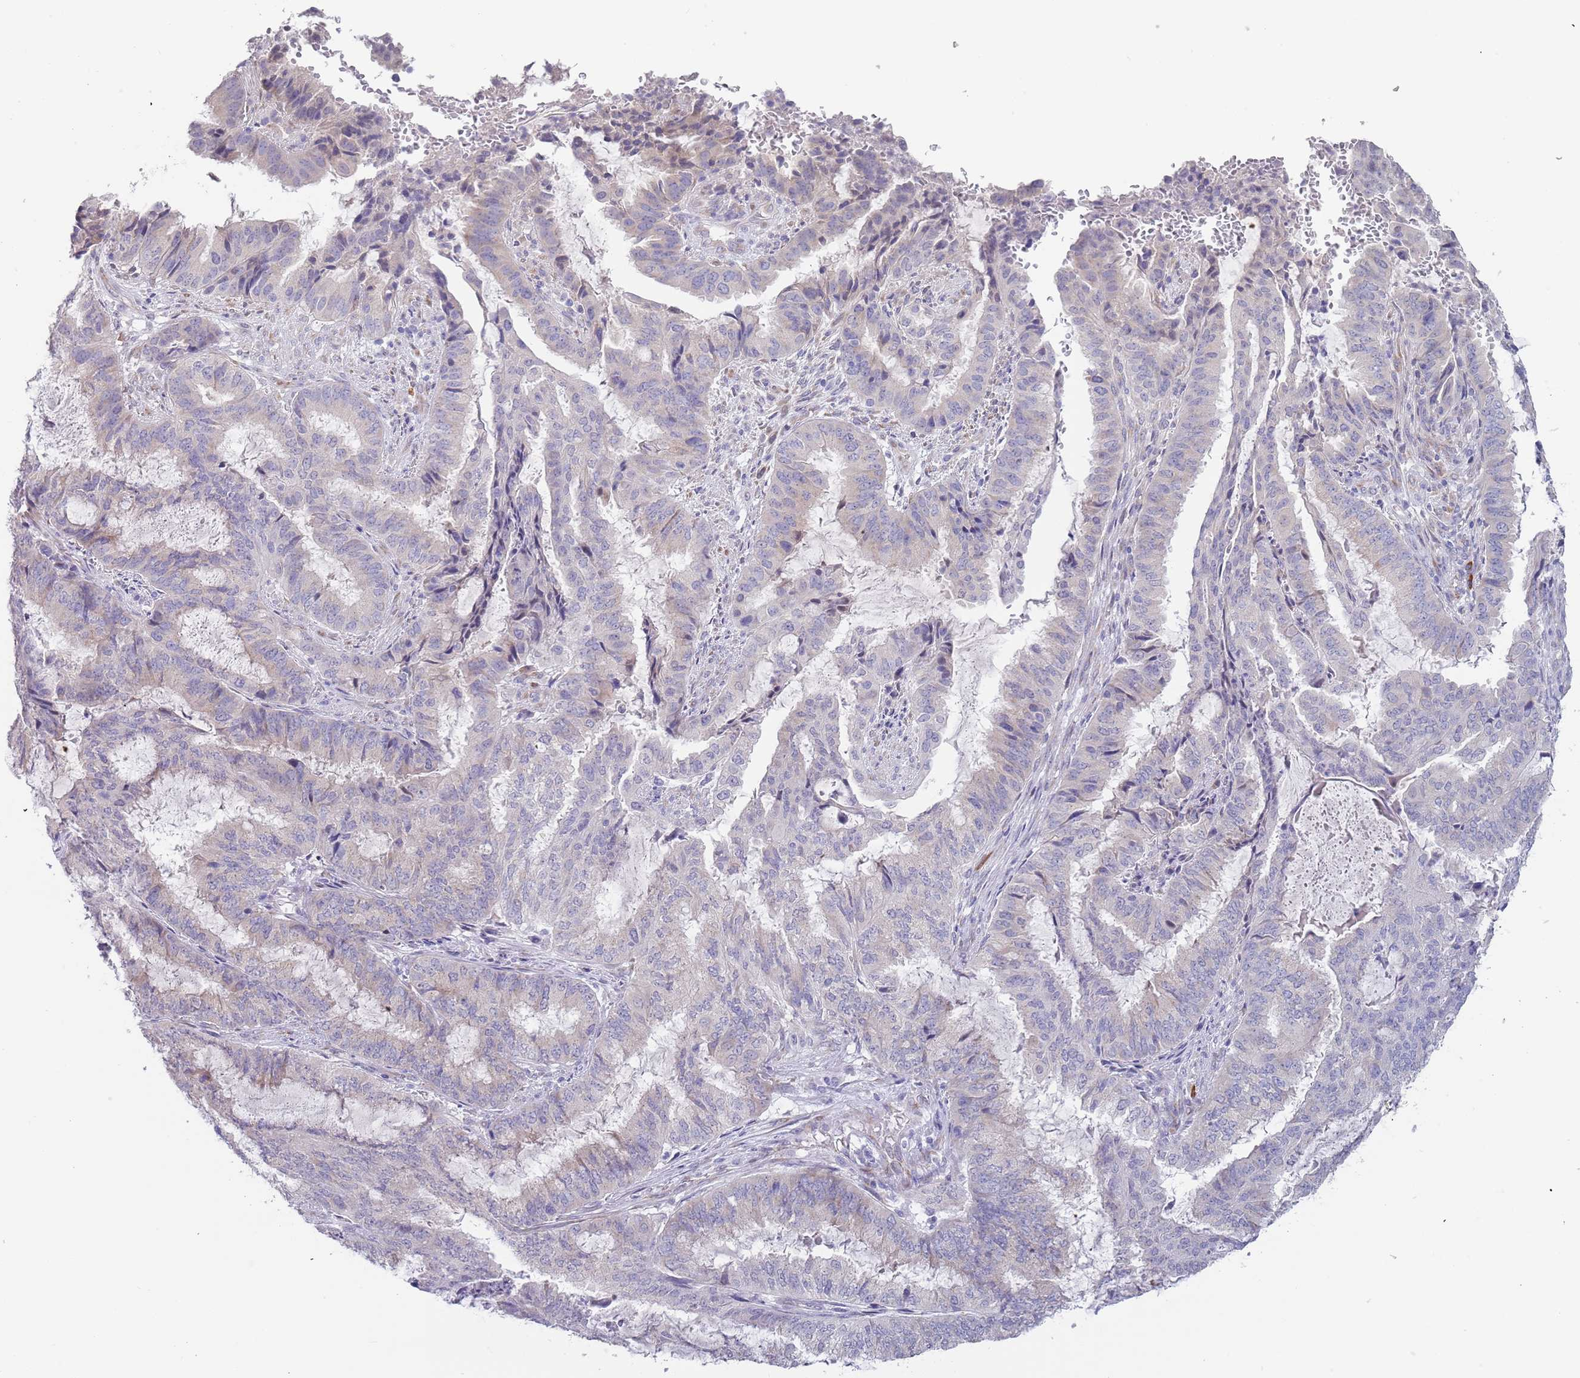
{"staining": {"intensity": "weak", "quantity": "<25%", "location": "cytoplasmic/membranous"}, "tissue": "endometrial cancer", "cell_type": "Tumor cells", "image_type": "cancer", "snomed": [{"axis": "morphology", "description": "Adenocarcinoma, NOS"}, {"axis": "topography", "description": "Endometrium"}], "caption": "Tumor cells are negative for brown protein staining in endometrial adenocarcinoma.", "gene": "TNRC6C", "patient": {"sex": "female", "age": 51}}